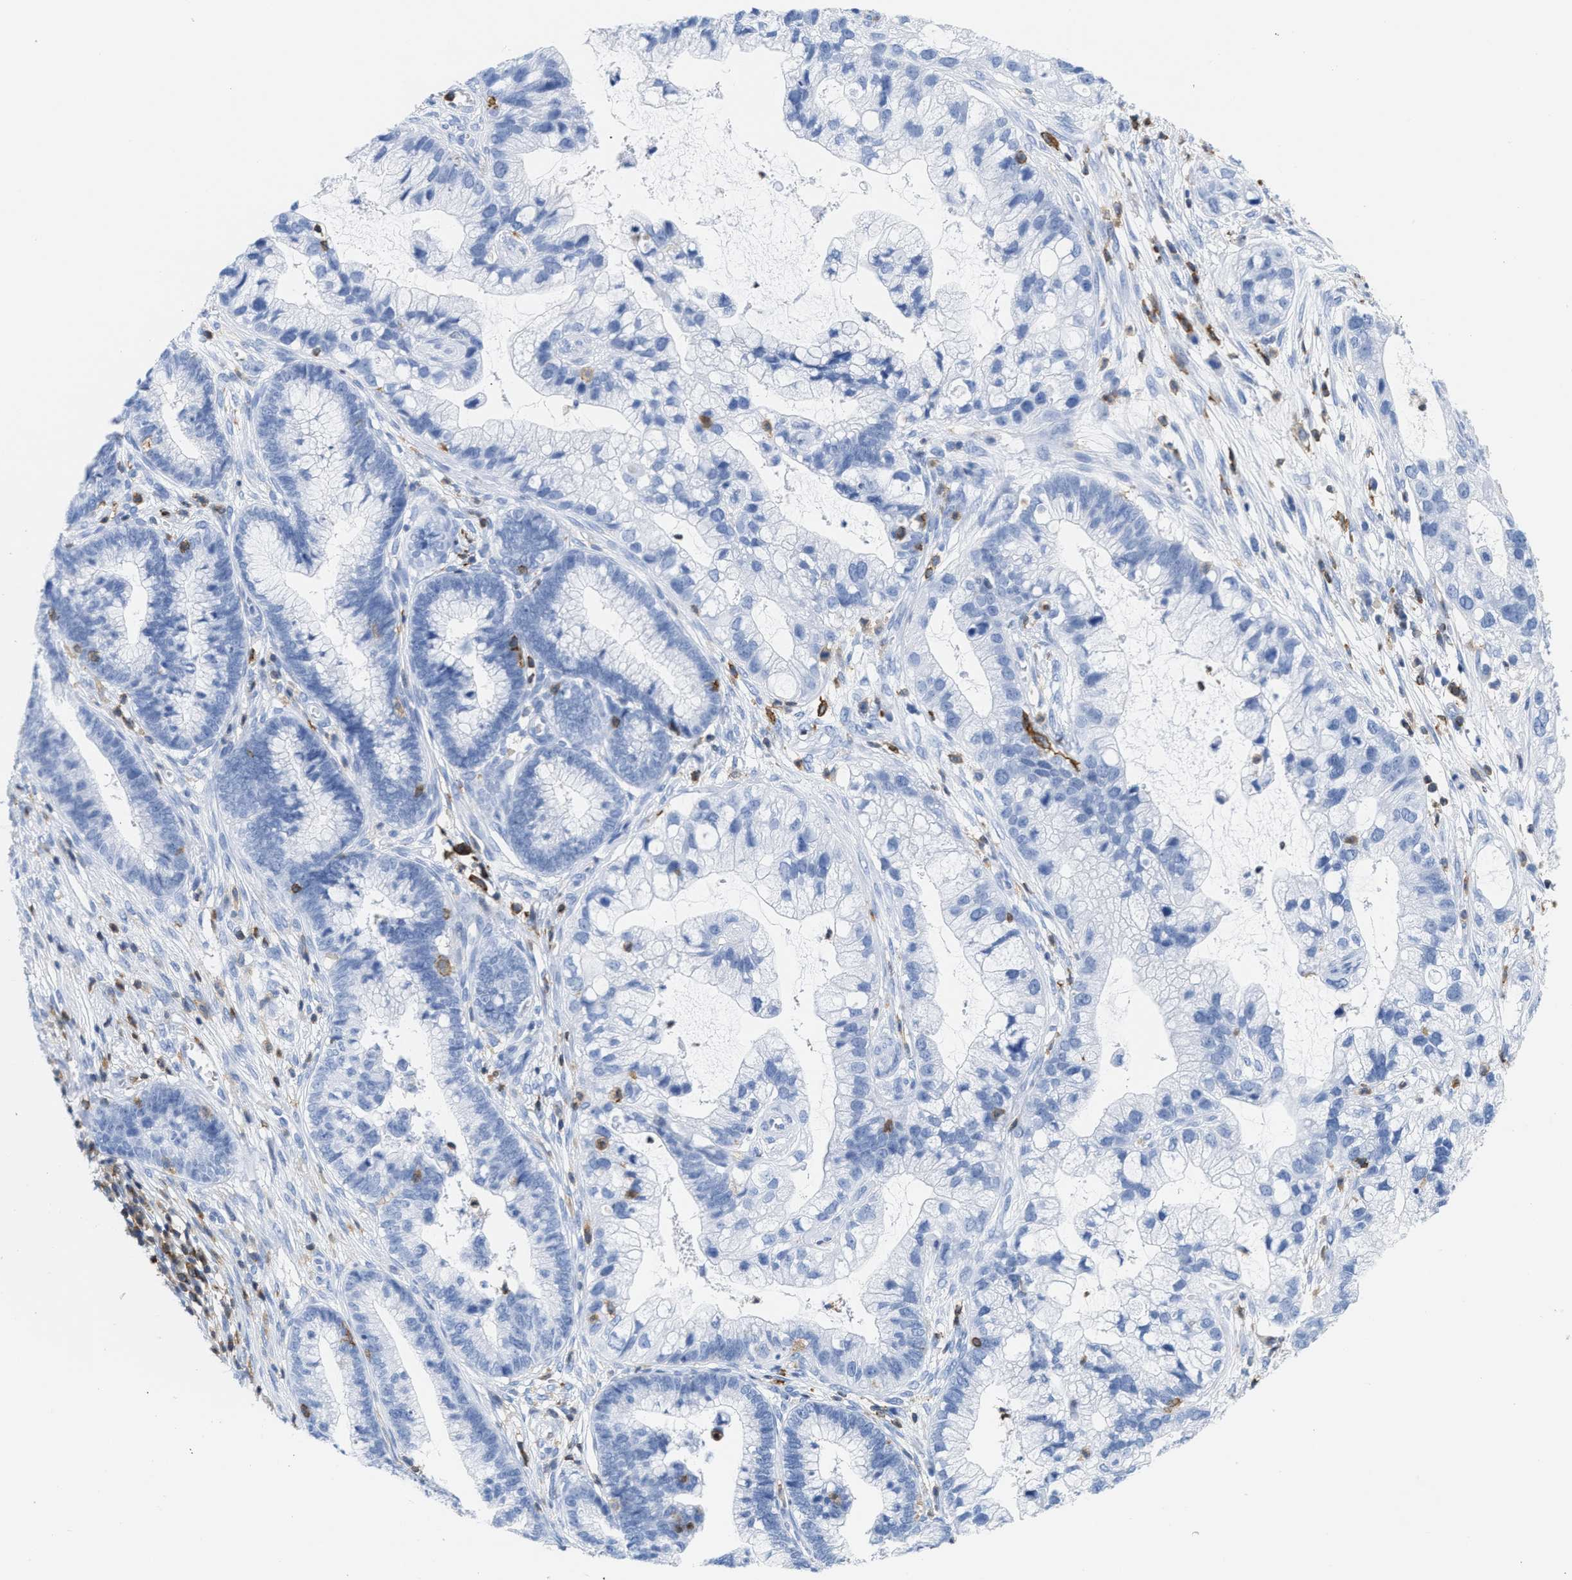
{"staining": {"intensity": "negative", "quantity": "none", "location": "none"}, "tissue": "cervical cancer", "cell_type": "Tumor cells", "image_type": "cancer", "snomed": [{"axis": "morphology", "description": "Adenocarcinoma, NOS"}, {"axis": "topography", "description": "Cervix"}], "caption": "Immunohistochemistry (IHC) micrograph of cervical cancer stained for a protein (brown), which displays no staining in tumor cells. (DAB IHC, high magnification).", "gene": "LCP1", "patient": {"sex": "female", "age": 44}}